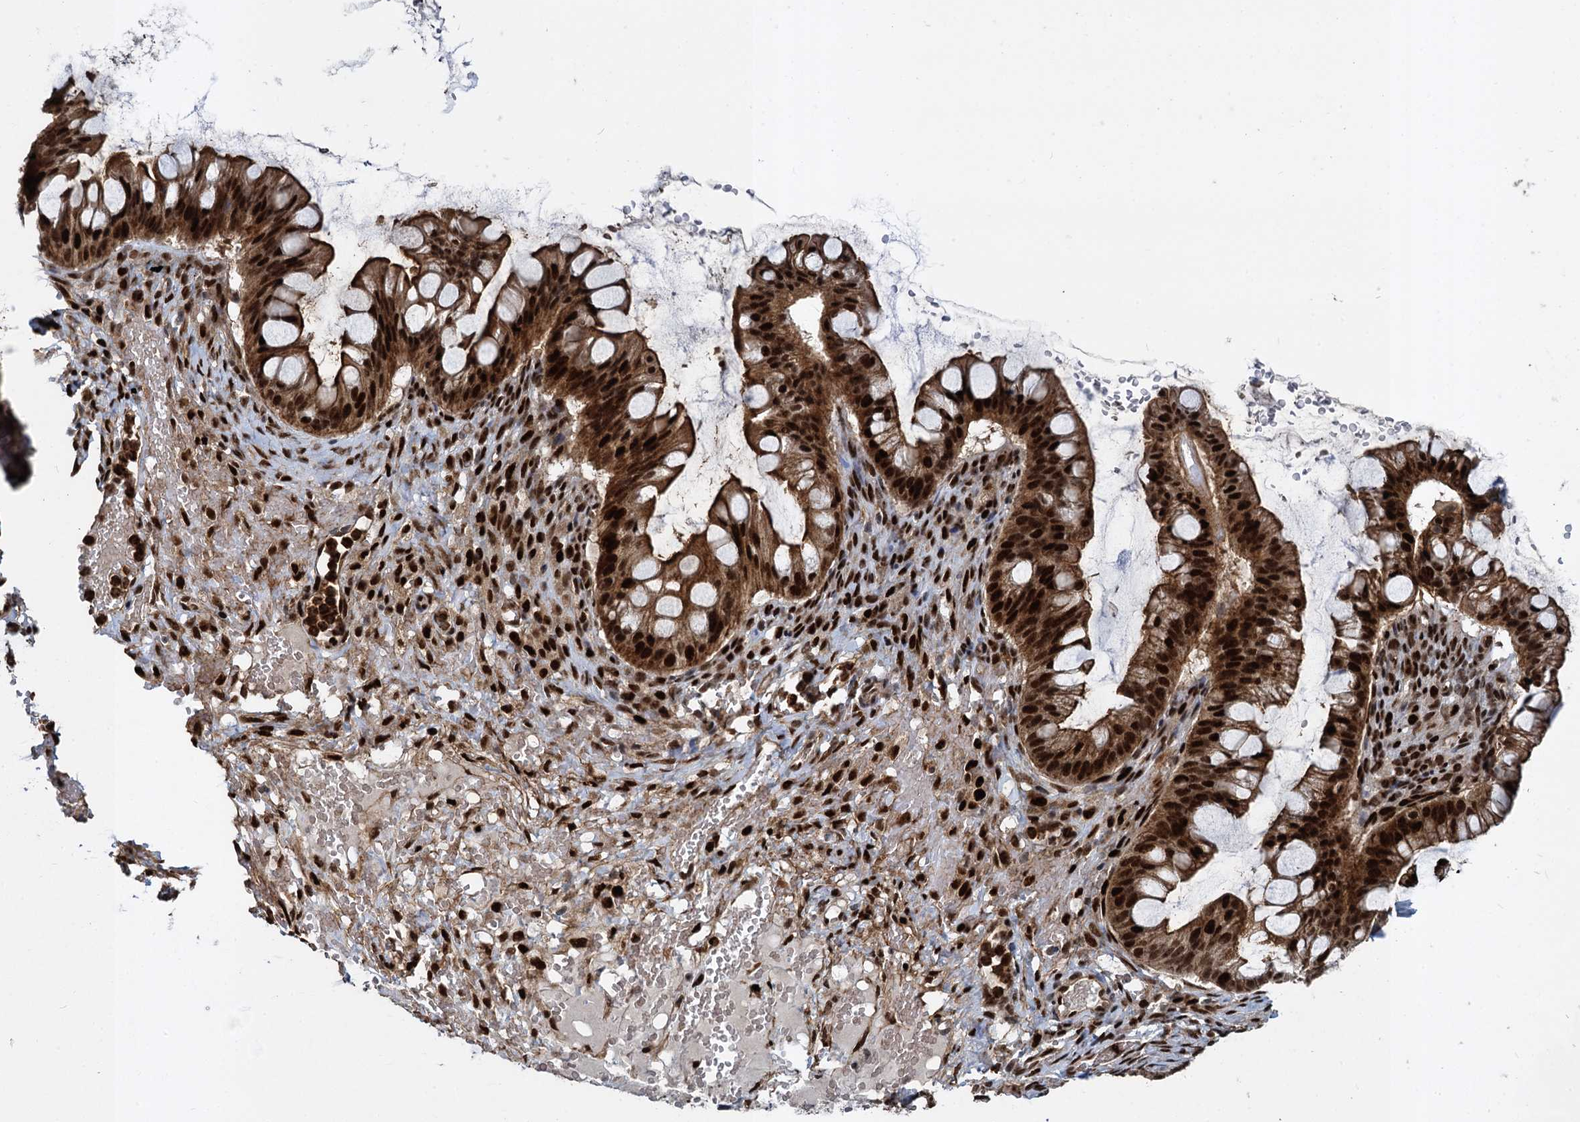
{"staining": {"intensity": "strong", "quantity": ">75%", "location": "cytoplasmic/membranous,nuclear"}, "tissue": "ovarian cancer", "cell_type": "Tumor cells", "image_type": "cancer", "snomed": [{"axis": "morphology", "description": "Cystadenocarcinoma, mucinous, NOS"}, {"axis": "topography", "description": "Ovary"}], "caption": "A brown stain highlights strong cytoplasmic/membranous and nuclear expression of a protein in human mucinous cystadenocarcinoma (ovarian) tumor cells.", "gene": "ANKRD49", "patient": {"sex": "female", "age": 73}}